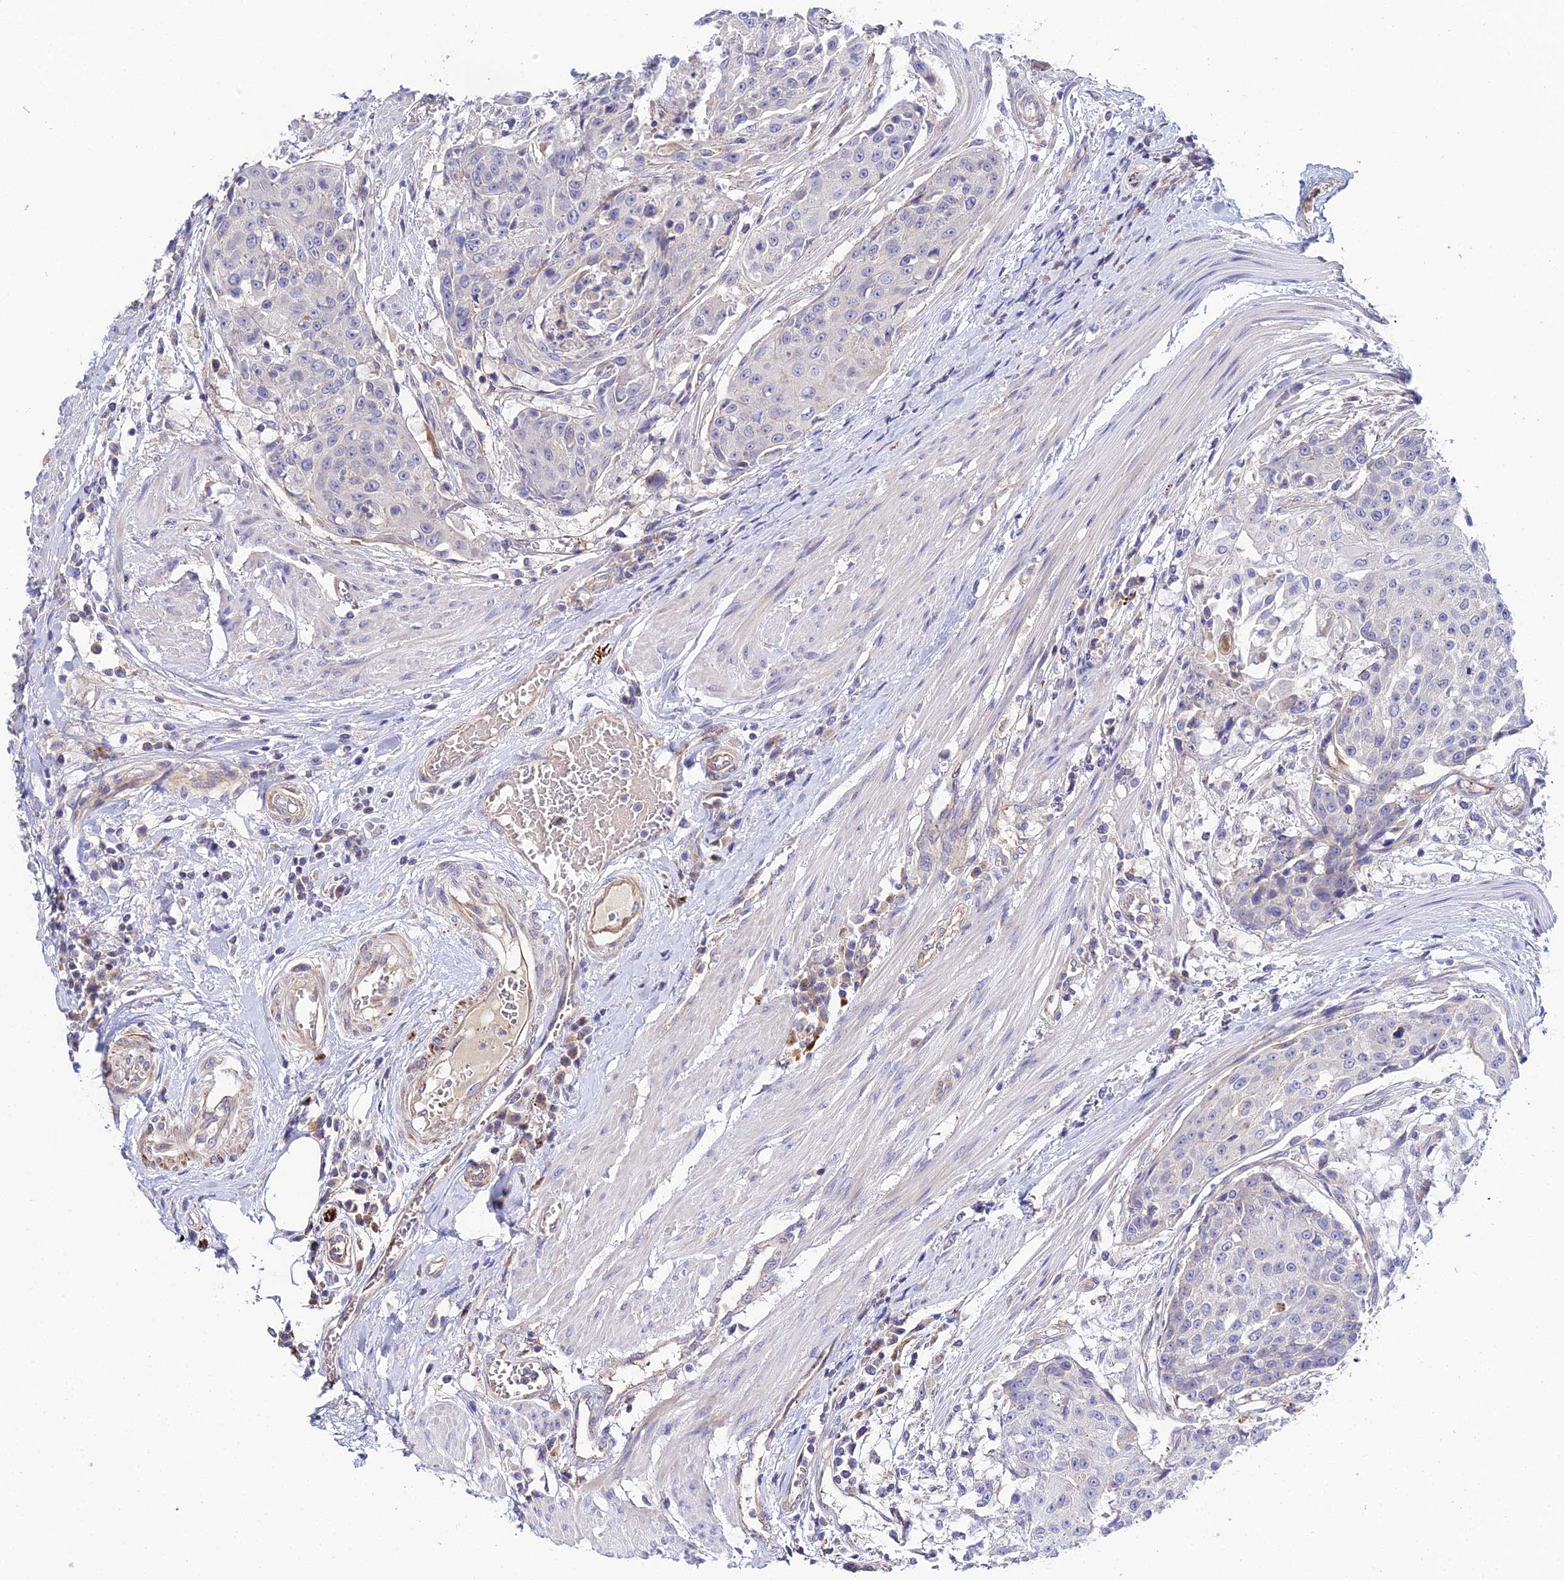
{"staining": {"intensity": "negative", "quantity": "none", "location": "none"}, "tissue": "urothelial cancer", "cell_type": "Tumor cells", "image_type": "cancer", "snomed": [{"axis": "morphology", "description": "Urothelial carcinoma, High grade"}, {"axis": "topography", "description": "Urinary bladder"}], "caption": "There is no significant positivity in tumor cells of urothelial cancer. (DAB (3,3'-diaminobenzidine) immunohistochemistry (IHC) visualized using brightfield microscopy, high magnification).", "gene": "APOBEC3H", "patient": {"sex": "female", "age": 63}}